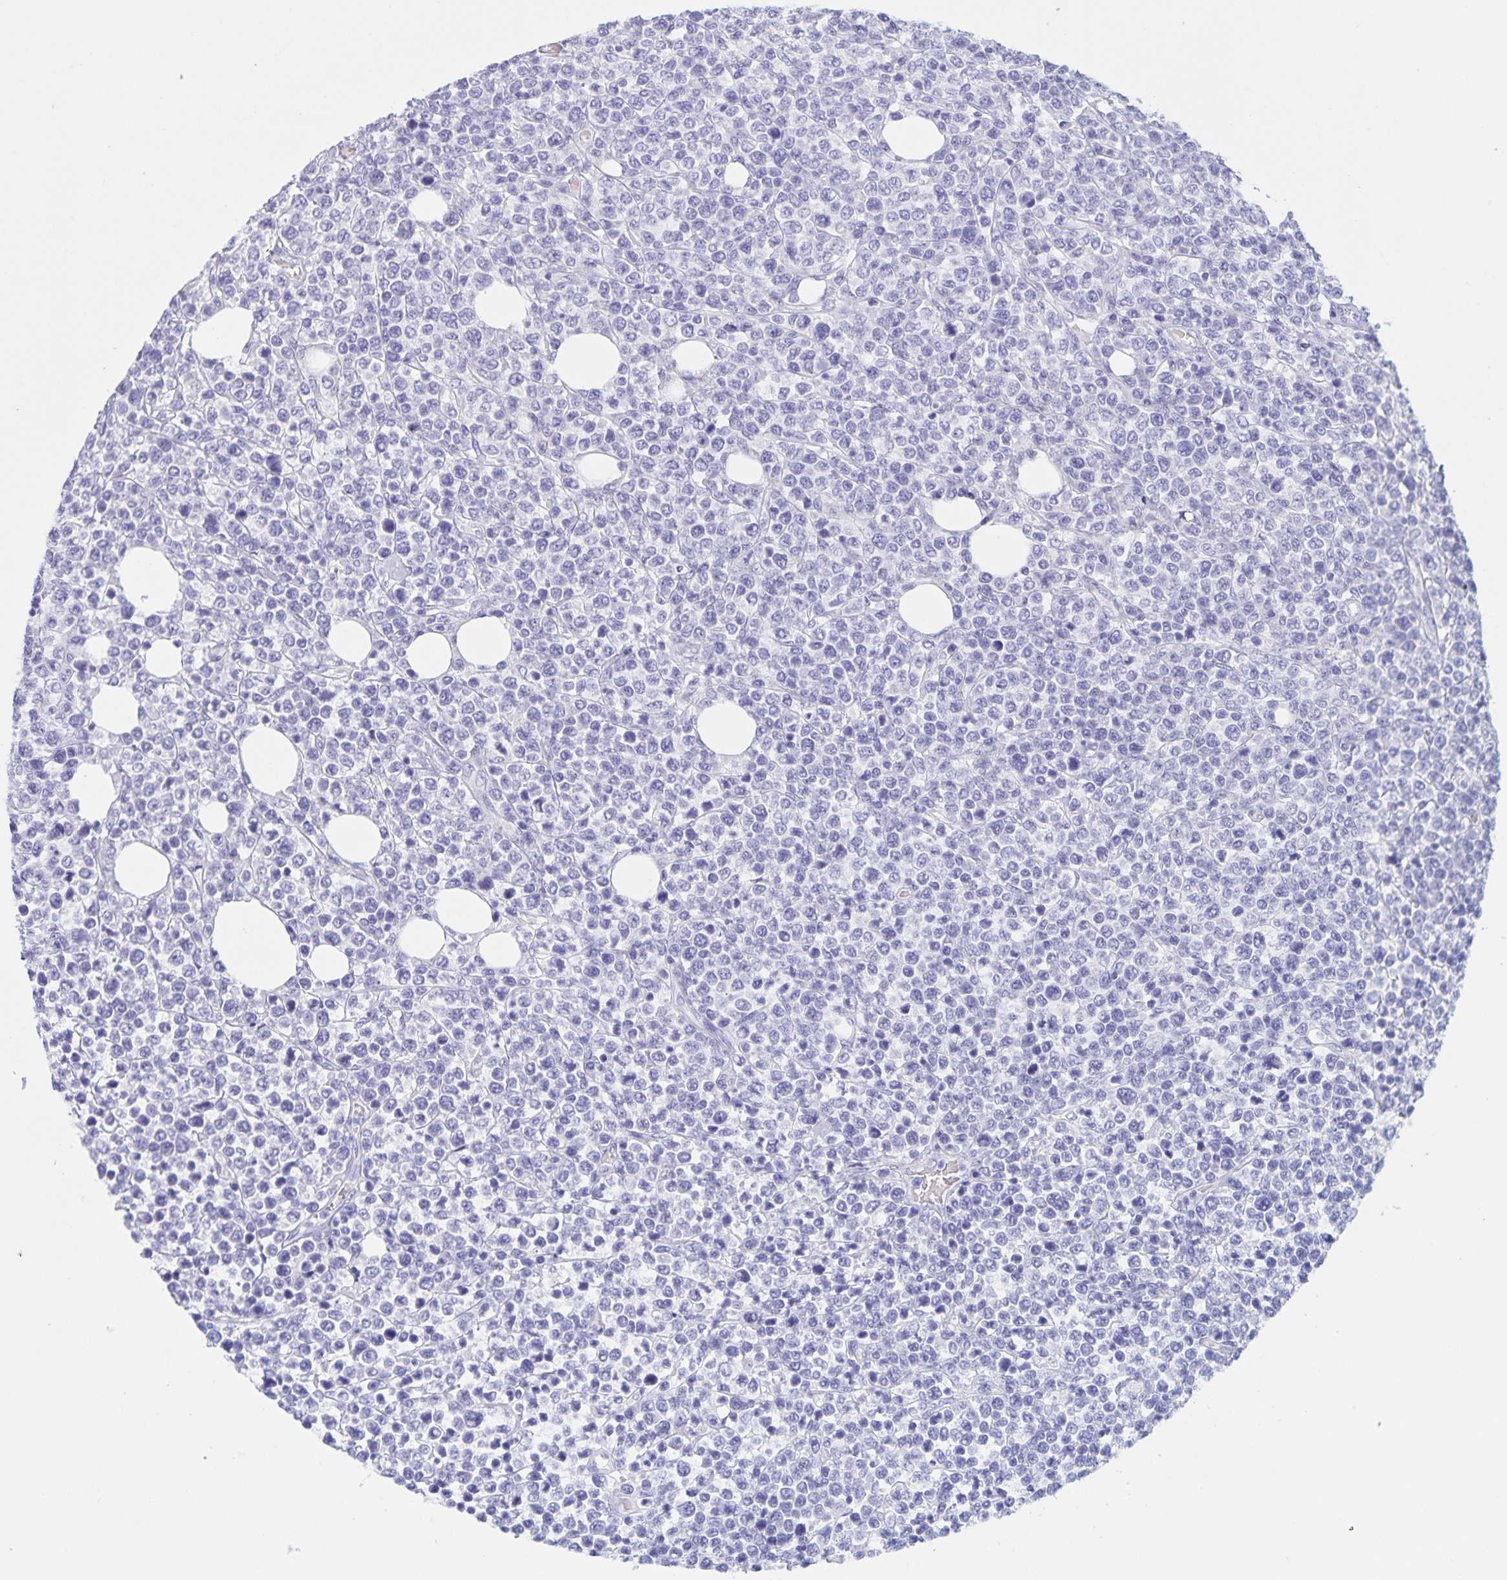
{"staining": {"intensity": "negative", "quantity": "none", "location": "none"}, "tissue": "lymphoma", "cell_type": "Tumor cells", "image_type": "cancer", "snomed": [{"axis": "morphology", "description": "Malignant lymphoma, non-Hodgkin's type, High grade"}, {"axis": "topography", "description": "Soft tissue"}], "caption": "Lymphoma was stained to show a protein in brown. There is no significant staining in tumor cells.", "gene": "DMGDH", "patient": {"sex": "female", "age": 56}}